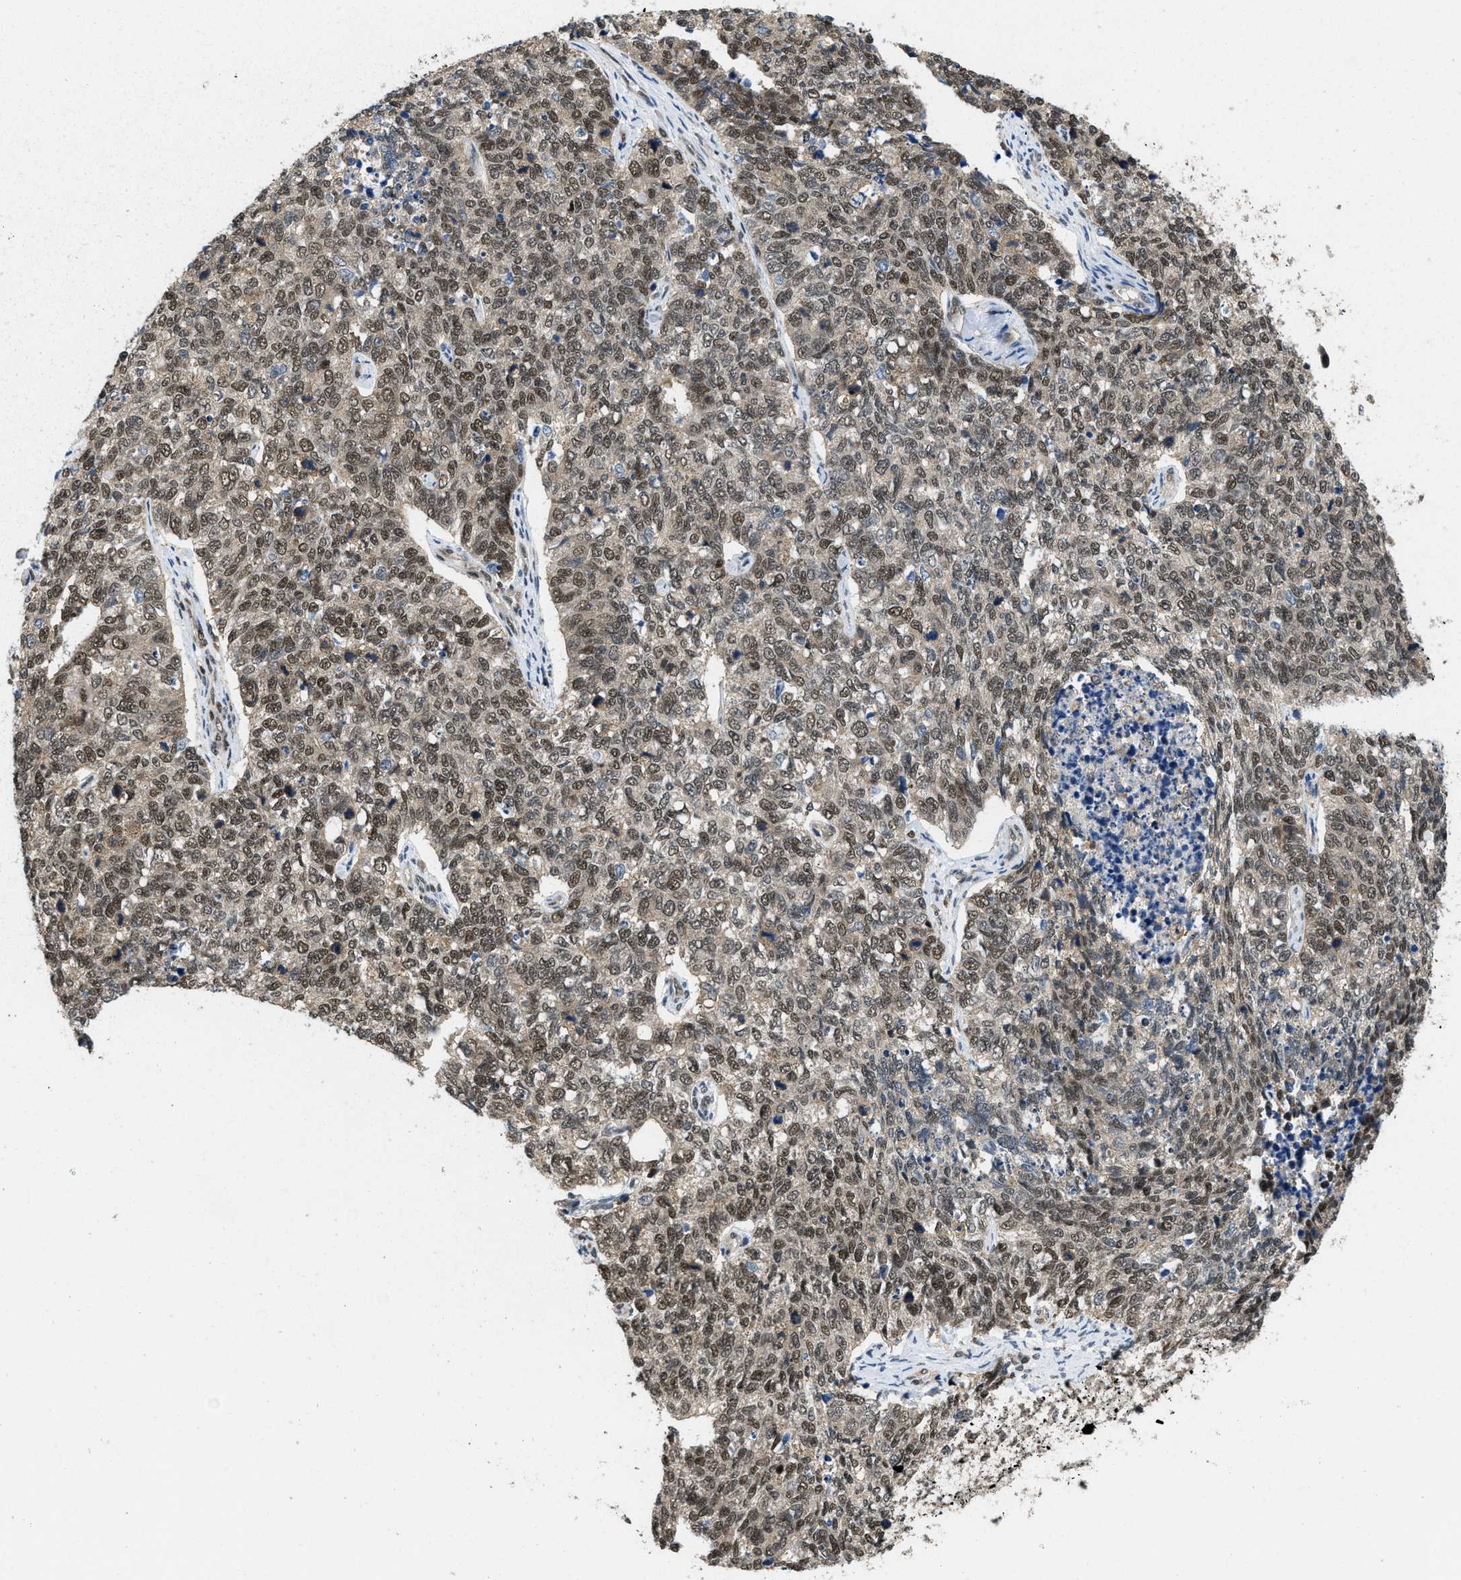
{"staining": {"intensity": "moderate", "quantity": ">75%", "location": "cytoplasmic/membranous,nuclear"}, "tissue": "cervical cancer", "cell_type": "Tumor cells", "image_type": "cancer", "snomed": [{"axis": "morphology", "description": "Squamous cell carcinoma, NOS"}, {"axis": "topography", "description": "Cervix"}], "caption": "A brown stain highlights moderate cytoplasmic/membranous and nuclear expression of a protein in cervical squamous cell carcinoma tumor cells.", "gene": "ATF7IP", "patient": {"sex": "female", "age": 63}}